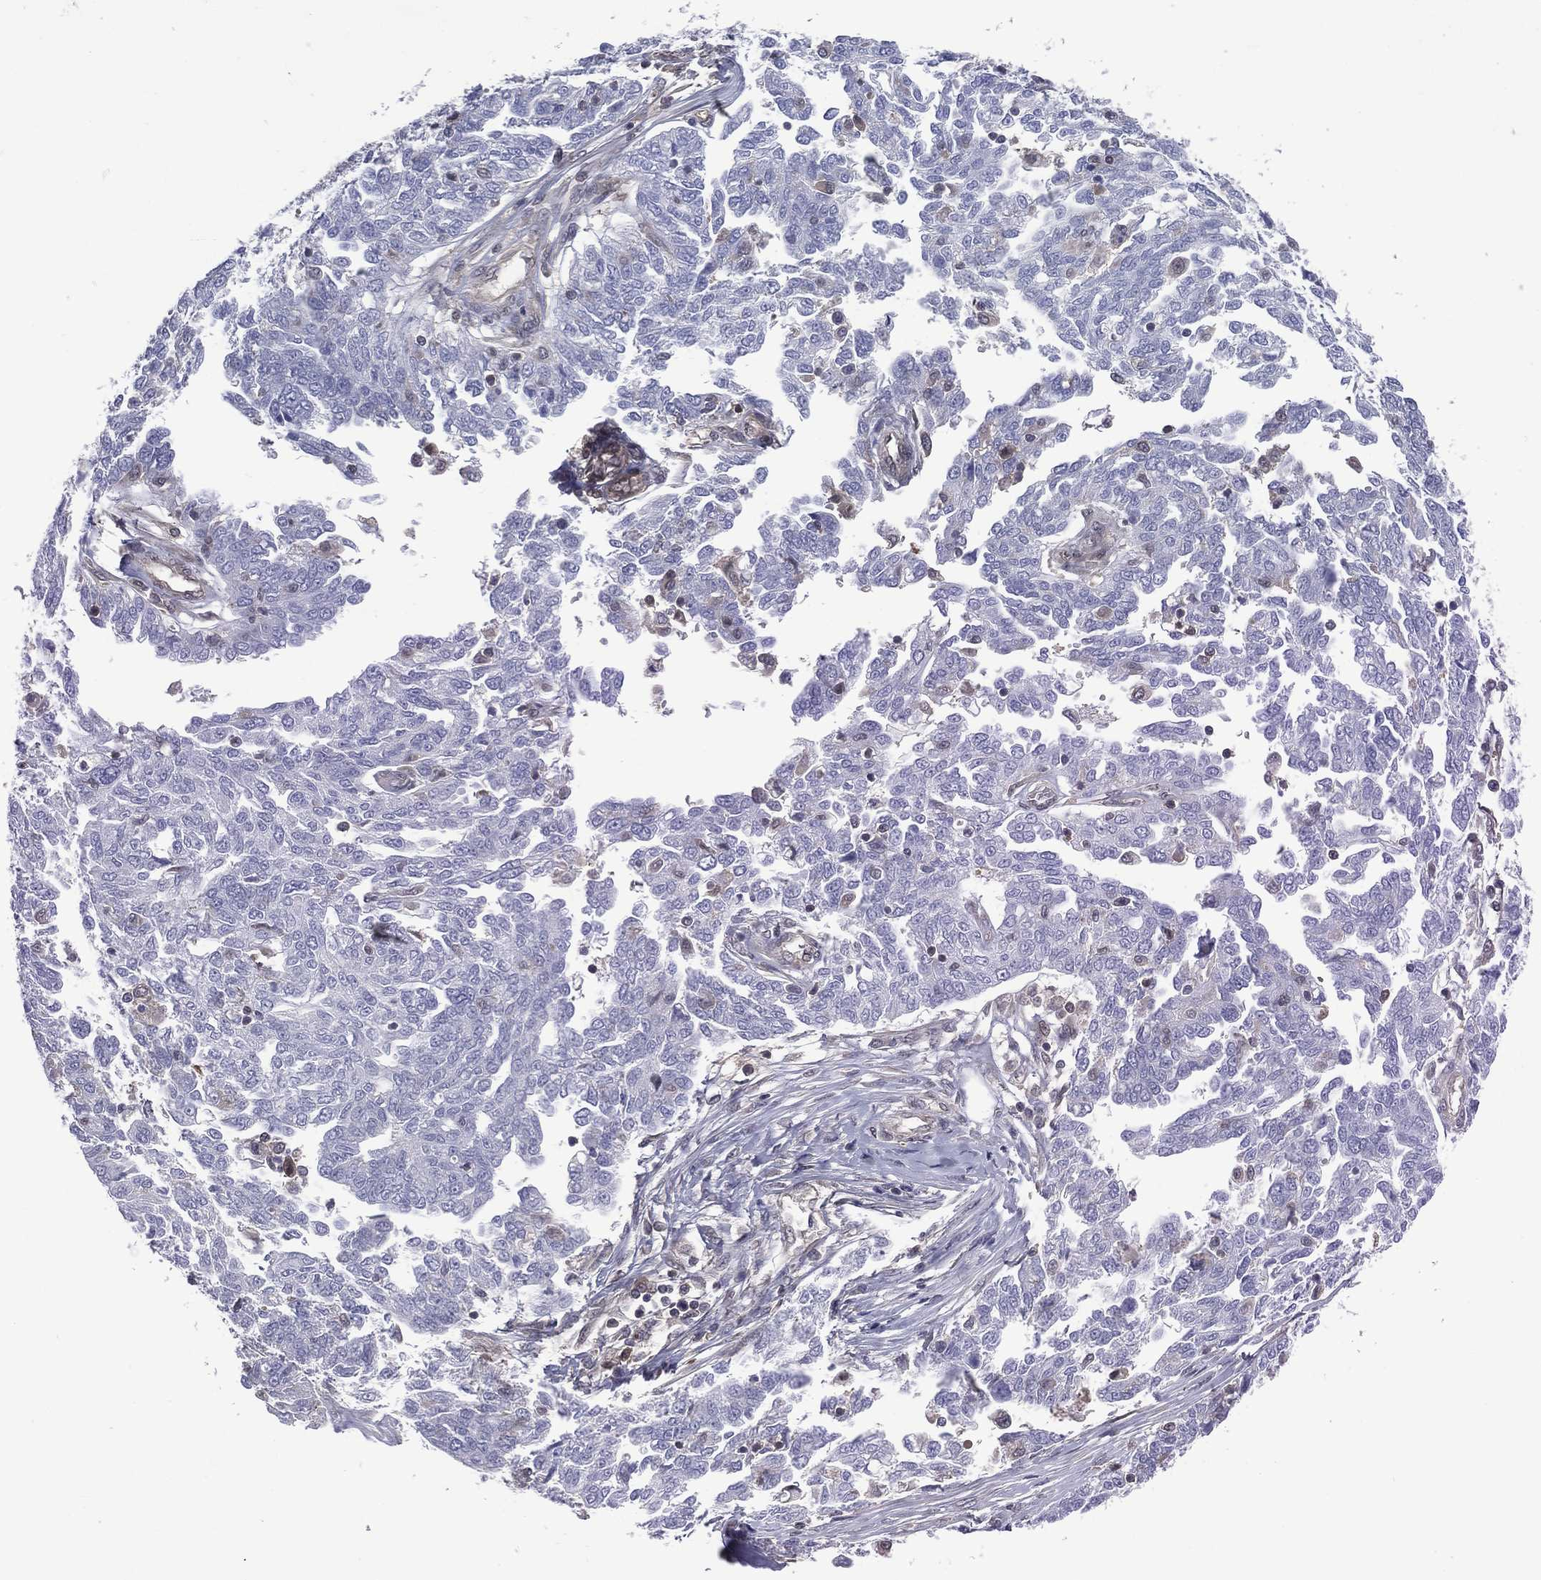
{"staining": {"intensity": "negative", "quantity": "none", "location": "none"}, "tissue": "ovarian cancer", "cell_type": "Tumor cells", "image_type": "cancer", "snomed": [{"axis": "morphology", "description": "Cystadenocarcinoma, serous, NOS"}, {"axis": "topography", "description": "Ovary"}], "caption": "Immunohistochemical staining of human ovarian serous cystadenocarcinoma exhibits no significant positivity in tumor cells. The staining was performed using DAB to visualize the protein expression in brown, while the nuclei were stained in blue with hematoxylin (Magnification: 20x).", "gene": "MTAP", "patient": {"sex": "female", "age": 67}}